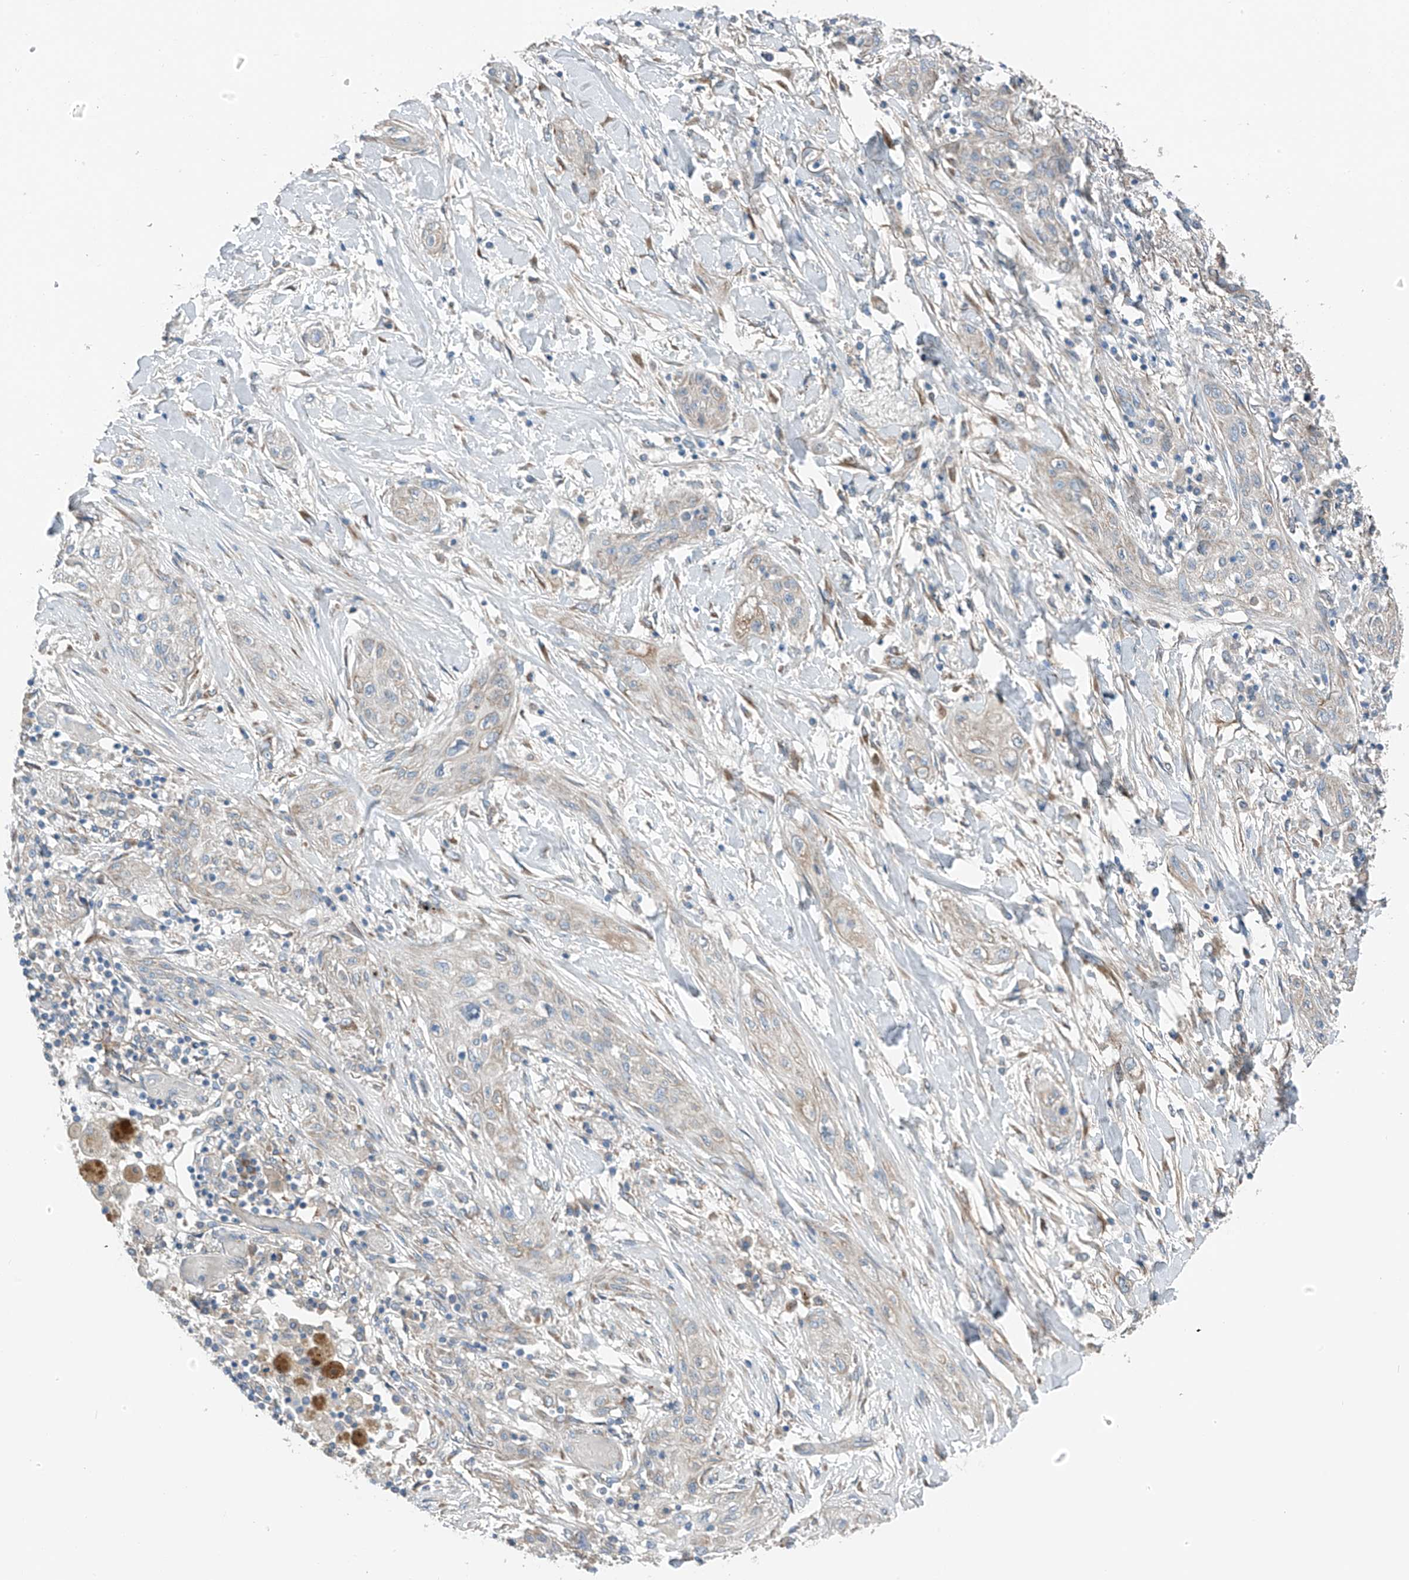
{"staining": {"intensity": "negative", "quantity": "none", "location": "none"}, "tissue": "lung cancer", "cell_type": "Tumor cells", "image_type": "cancer", "snomed": [{"axis": "morphology", "description": "Squamous cell carcinoma, NOS"}, {"axis": "topography", "description": "Lung"}], "caption": "This is an immunohistochemistry micrograph of lung squamous cell carcinoma. There is no staining in tumor cells.", "gene": "GALNTL6", "patient": {"sex": "female", "age": 47}}